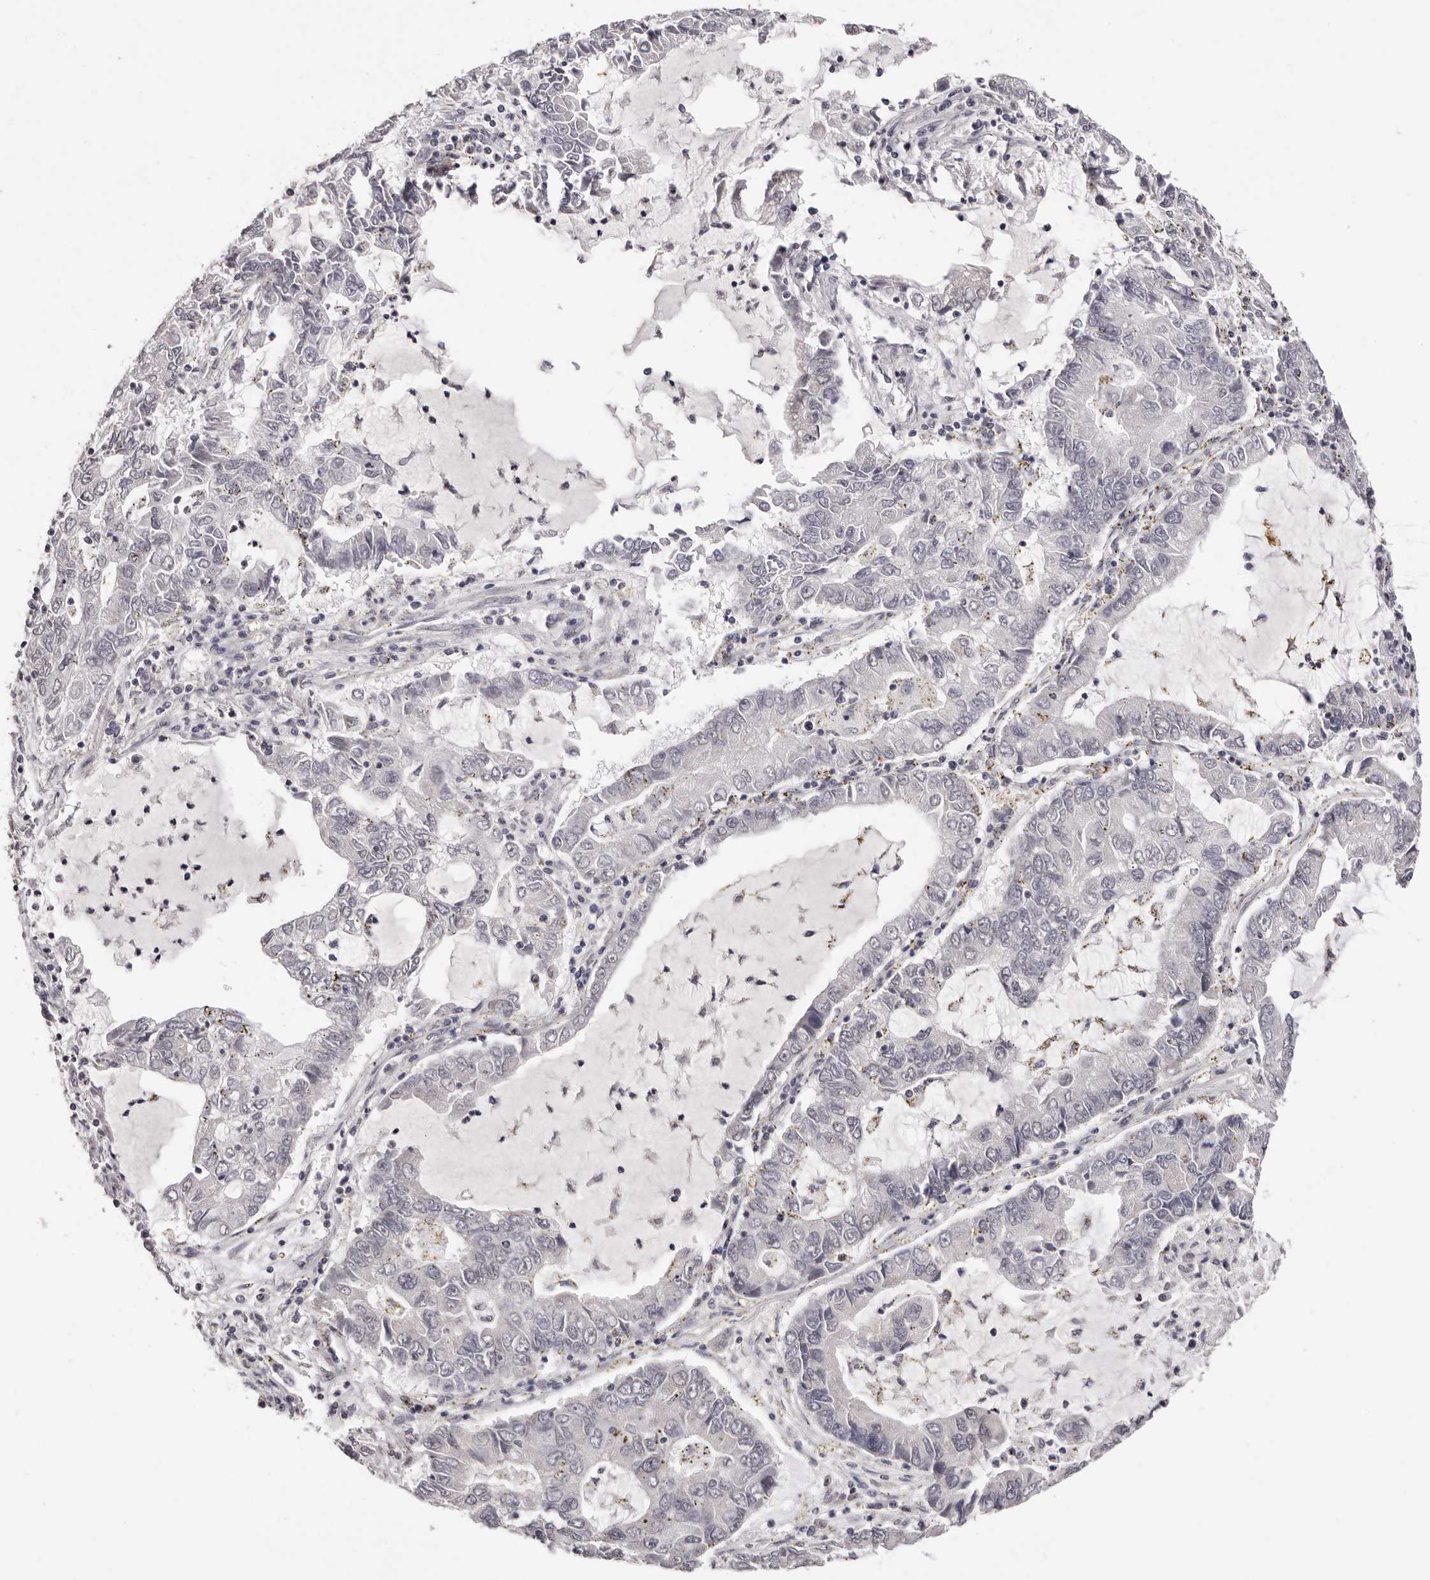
{"staining": {"intensity": "negative", "quantity": "none", "location": "none"}, "tissue": "lung cancer", "cell_type": "Tumor cells", "image_type": "cancer", "snomed": [{"axis": "morphology", "description": "Adenocarcinoma, NOS"}, {"axis": "topography", "description": "Lung"}], "caption": "Tumor cells are negative for protein expression in human lung cancer. (Stains: DAB (3,3'-diaminobenzidine) IHC with hematoxylin counter stain, Microscopy: brightfield microscopy at high magnification).", "gene": "RPS6KA5", "patient": {"sex": "female", "age": 51}}